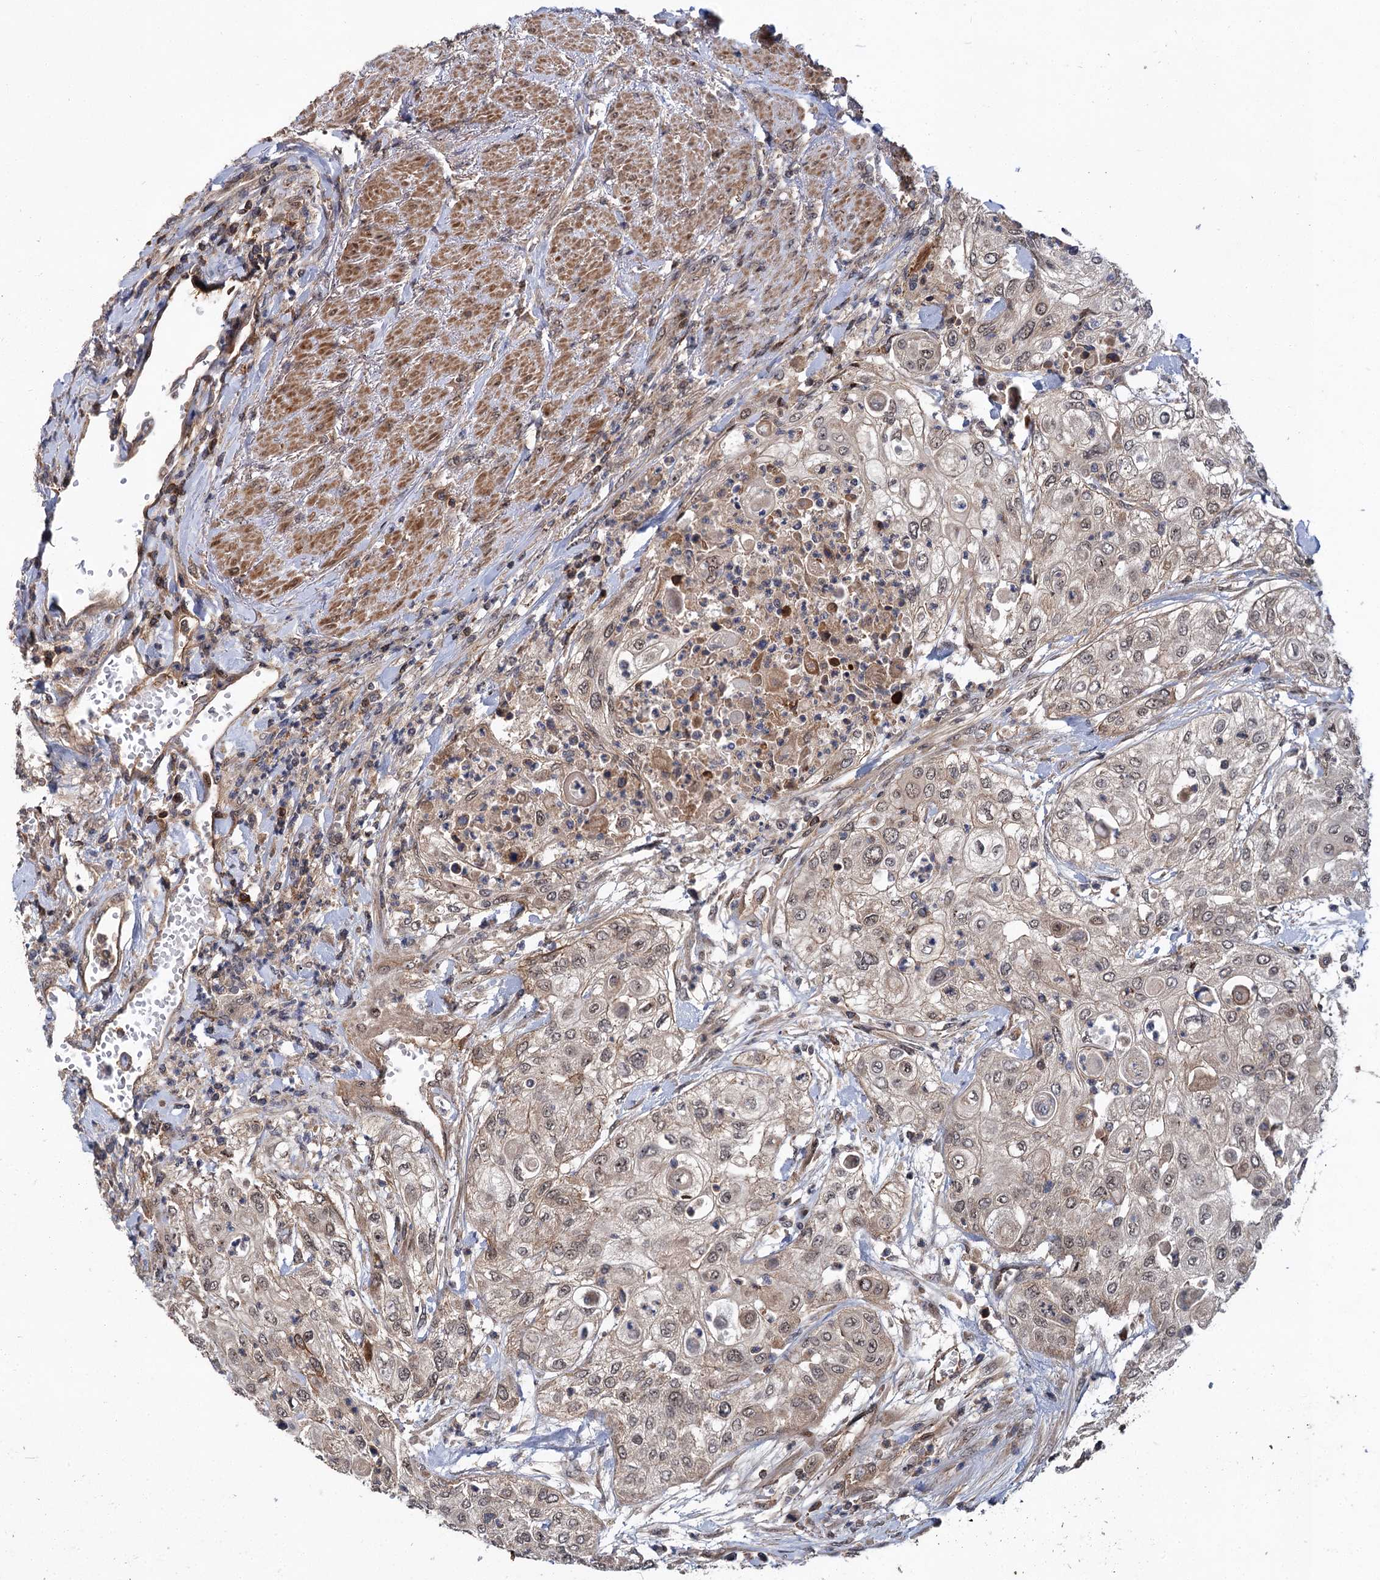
{"staining": {"intensity": "weak", "quantity": ">75%", "location": "cytoplasmic/membranous,nuclear"}, "tissue": "urothelial cancer", "cell_type": "Tumor cells", "image_type": "cancer", "snomed": [{"axis": "morphology", "description": "Urothelial carcinoma, High grade"}, {"axis": "topography", "description": "Urinary bladder"}], "caption": "This histopathology image displays high-grade urothelial carcinoma stained with immunohistochemistry (IHC) to label a protein in brown. The cytoplasmic/membranous and nuclear of tumor cells show weak positivity for the protein. Nuclei are counter-stained blue.", "gene": "ABLIM1", "patient": {"sex": "female", "age": 79}}